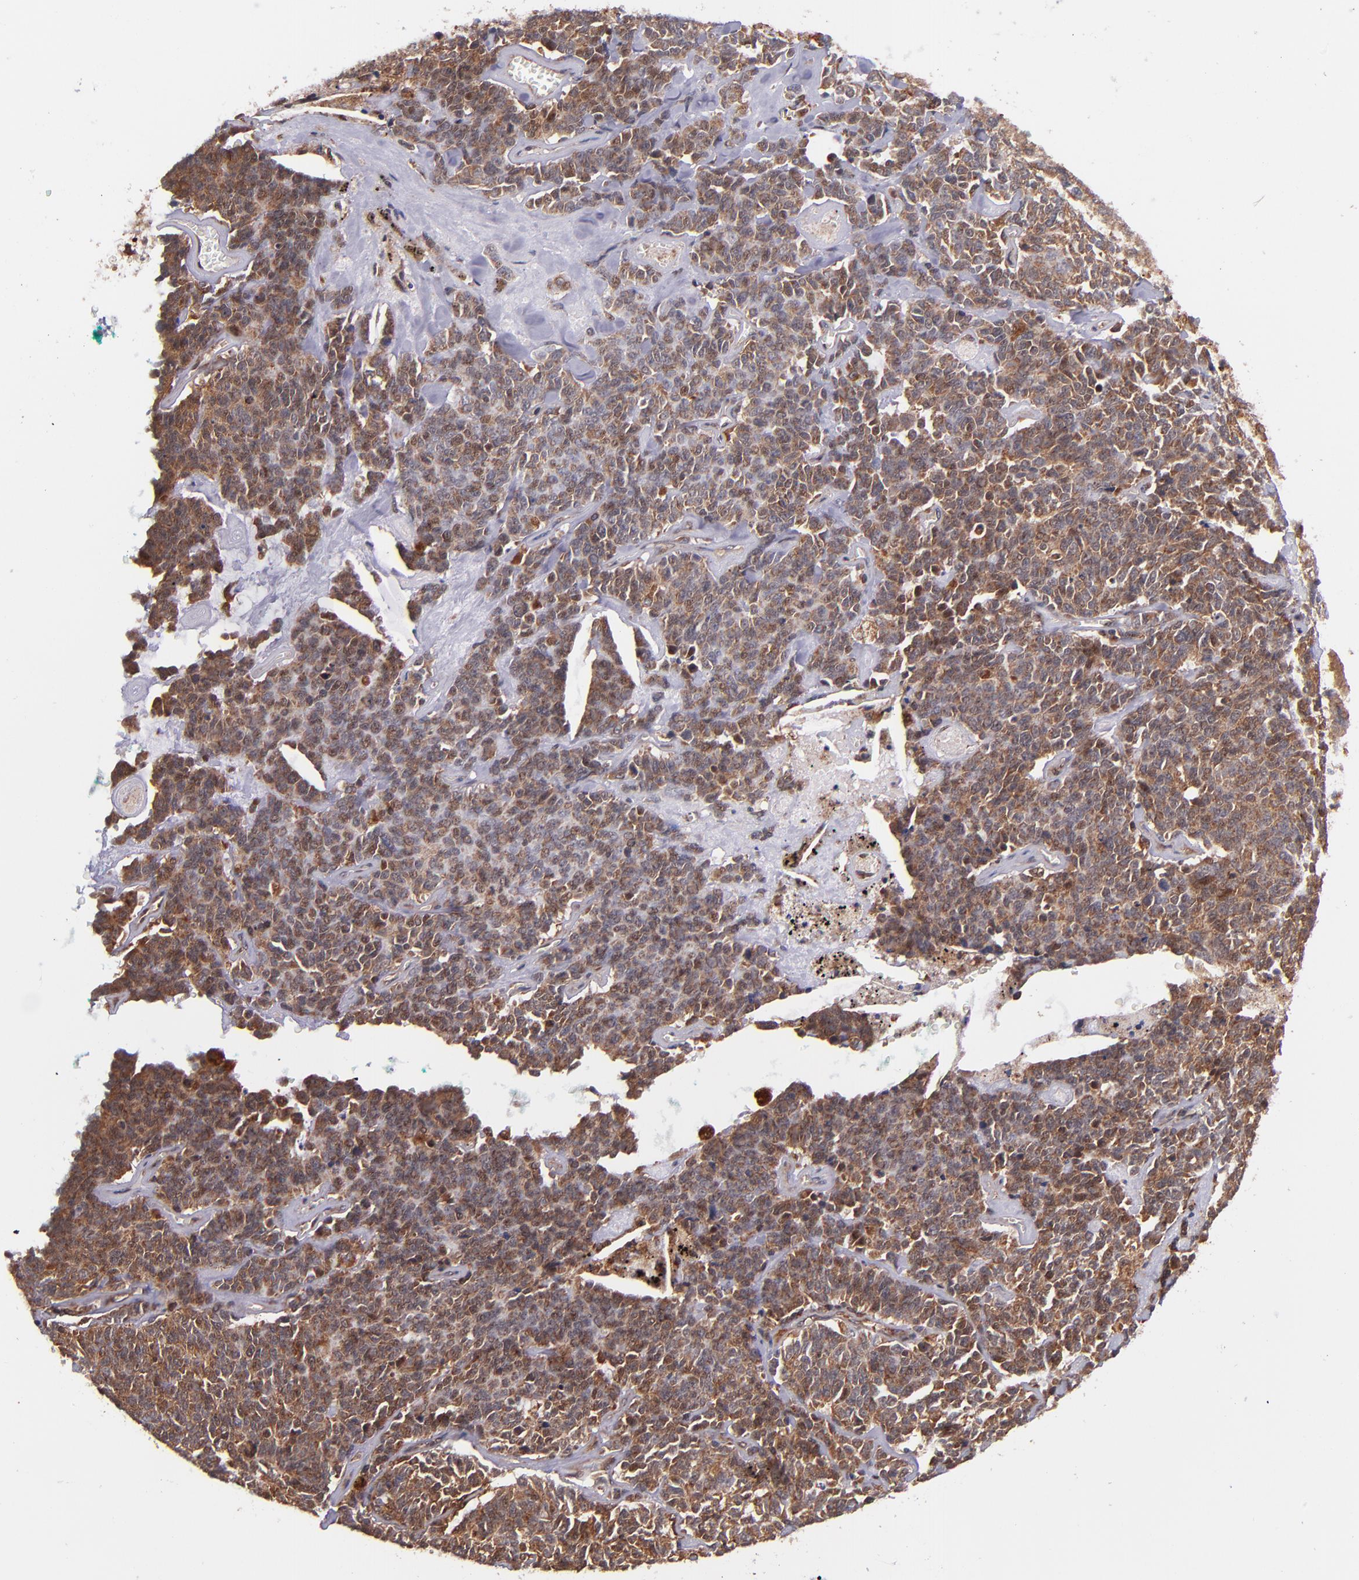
{"staining": {"intensity": "strong", "quantity": ">75%", "location": "cytoplasmic/membranous"}, "tissue": "lung cancer", "cell_type": "Tumor cells", "image_type": "cancer", "snomed": [{"axis": "morphology", "description": "Neoplasm, malignant, NOS"}, {"axis": "topography", "description": "Lung"}], "caption": "Protein expression analysis of neoplasm (malignant) (lung) demonstrates strong cytoplasmic/membranous positivity in approximately >75% of tumor cells.", "gene": "STX8", "patient": {"sex": "female", "age": 58}}